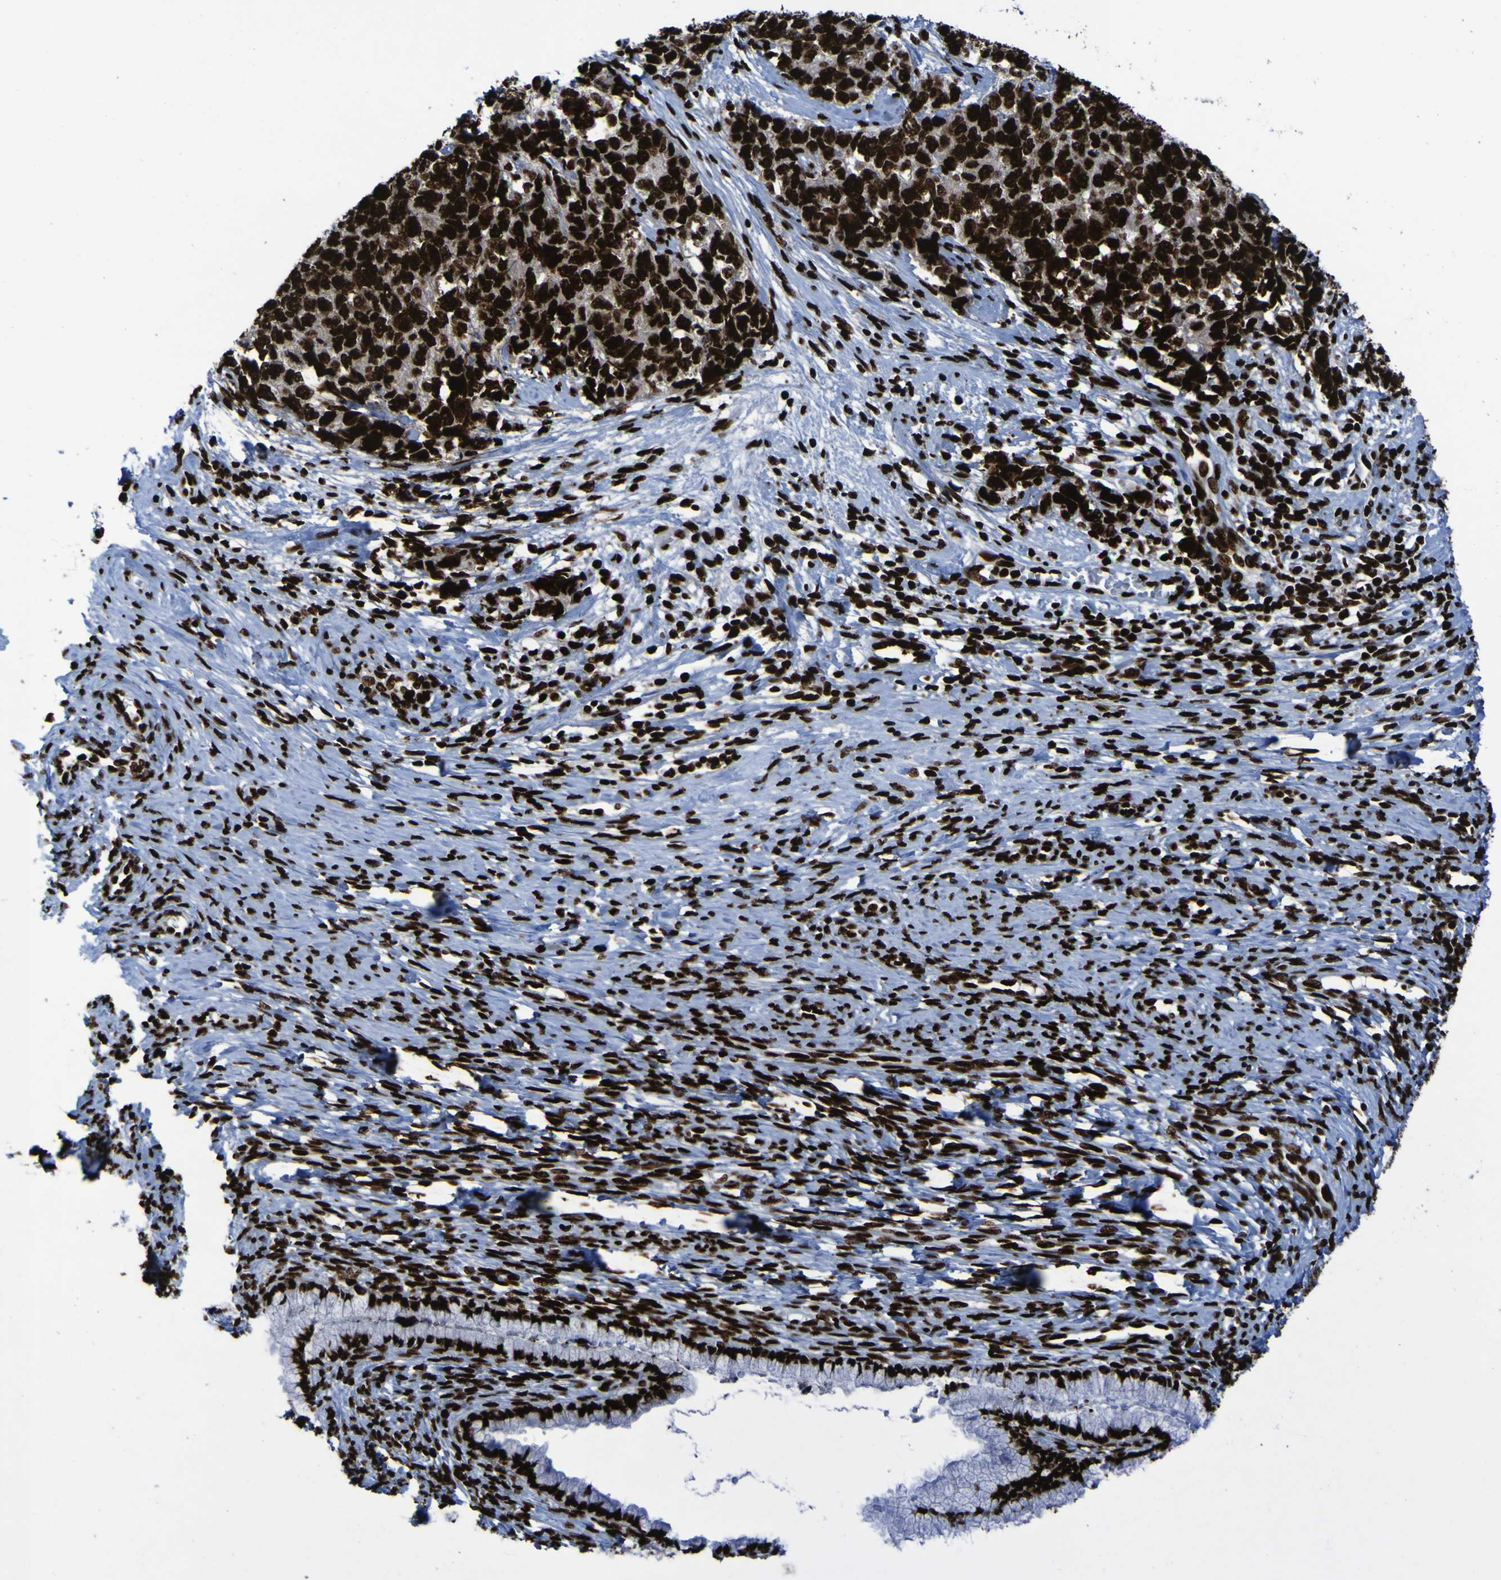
{"staining": {"intensity": "strong", "quantity": ">75%", "location": "nuclear"}, "tissue": "cervical cancer", "cell_type": "Tumor cells", "image_type": "cancer", "snomed": [{"axis": "morphology", "description": "Squamous cell carcinoma, NOS"}, {"axis": "topography", "description": "Cervix"}], "caption": "Protein staining reveals strong nuclear expression in approximately >75% of tumor cells in cervical cancer. The protein is shown in brown color, while the nuclei are stained blue.", "gene": "NPM1", "patient": {"sex": "female", "age": 63}}